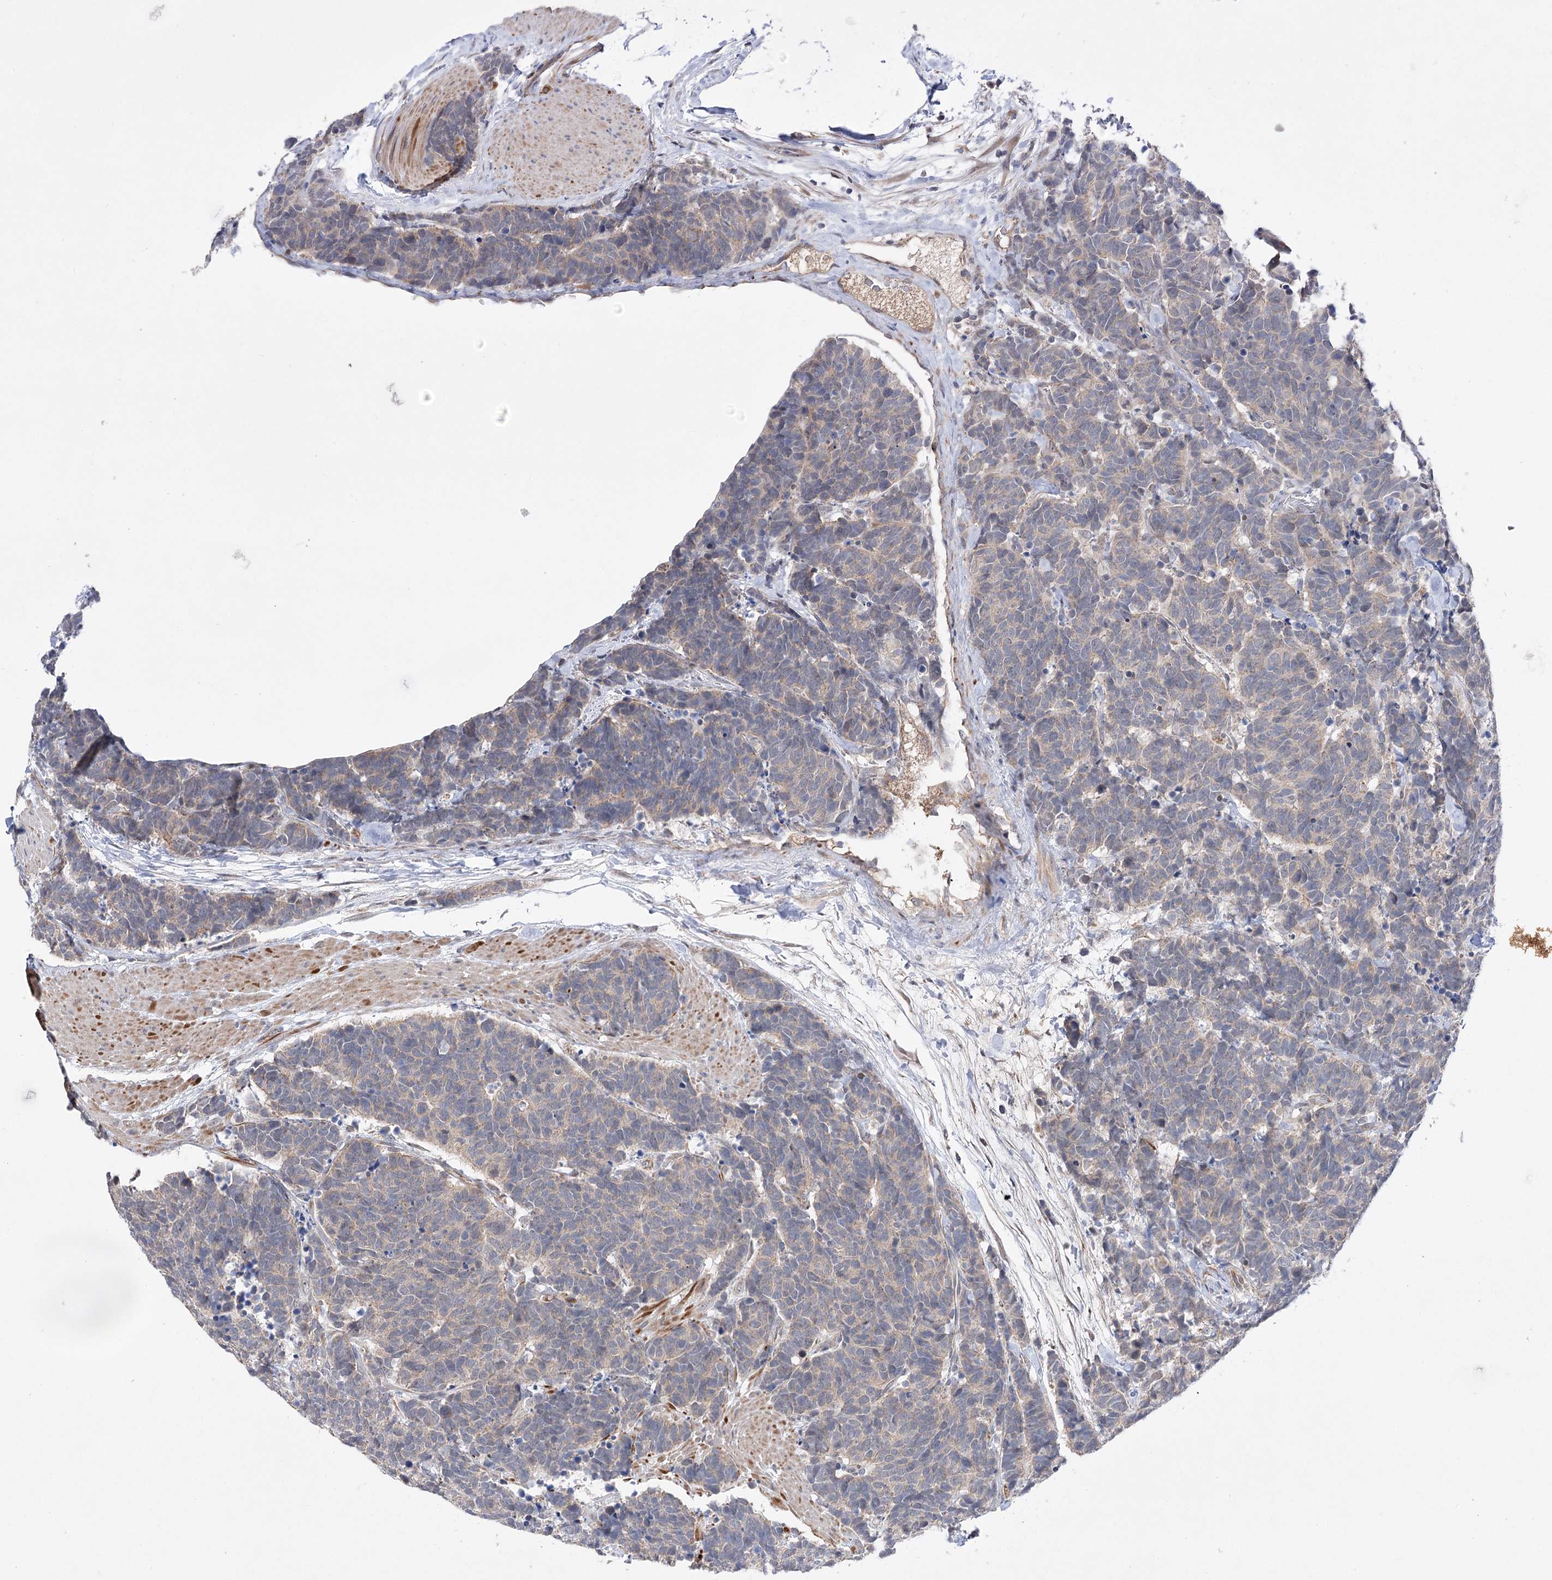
{"staining": {"intensity": "weak", "quantity": "<25%", "location": "cytoplasmic/membranous"}, "tissue": "carcinoid", "cell_type": "Tumor cells", "image_type": "cancer", "snomed": [{"axis": "morphology", "description": "Carcinoma, NOS"}, {"axis": "morphology", "description": "Carcinoid, malignant, NOS"}, {"axis": "topography", "description": "Urinary bladder"}], "caption": "A high-resolution histopathology image shows immunohistochemistry staining of carcinoid (malignant), which demonstrates no significant expression in tumor cells.", "gene": "ECHDC3", "patient": {"sex": "male", "age": 57}}